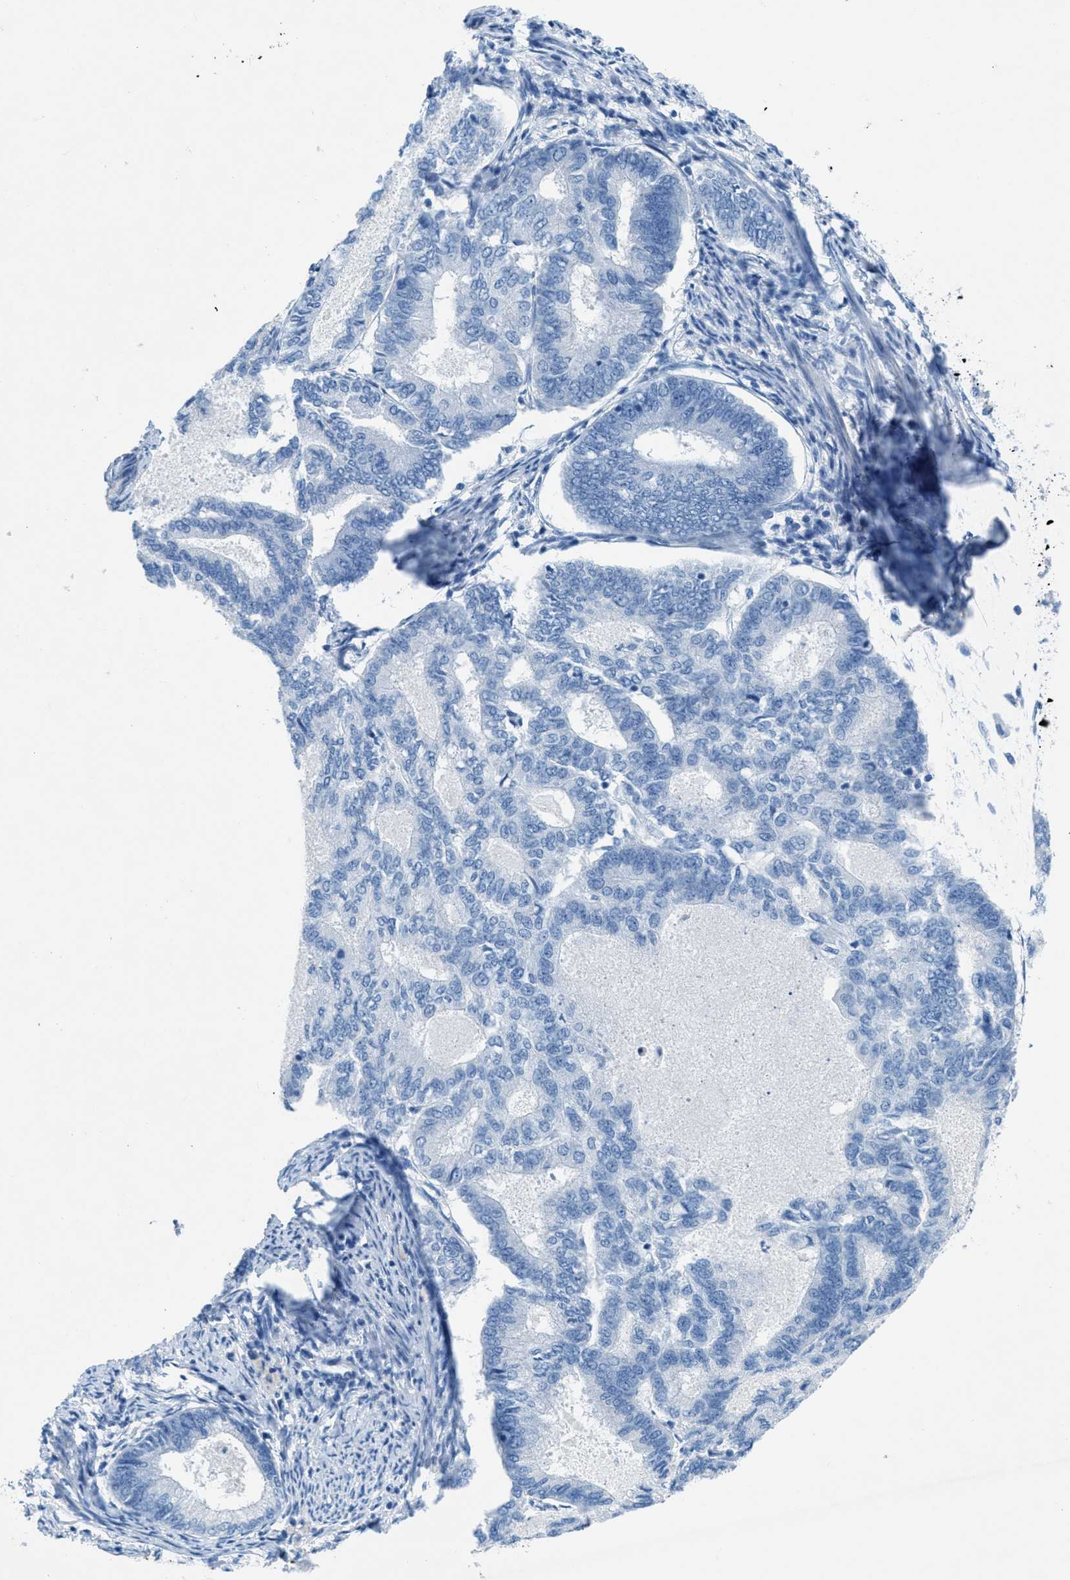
{"staining": {"intensity": "negative", "quantity": "none", "location": "none"}, "tissue": "endometrial cancer", "cell_type": "Tumor cells", "image_type": "cancer", "snomed": [{"axis": "morphology", "description": "Adenocarcinoma, NOS"}, {"axis": "topography", "description": "Endometrium"}], "caption": "IHC of human adenocarcinoma (endometrial) demonstrates no staining in tumor cells.", "gene": "GALNT17", "patient": {"sex": "female", "age": 86}}